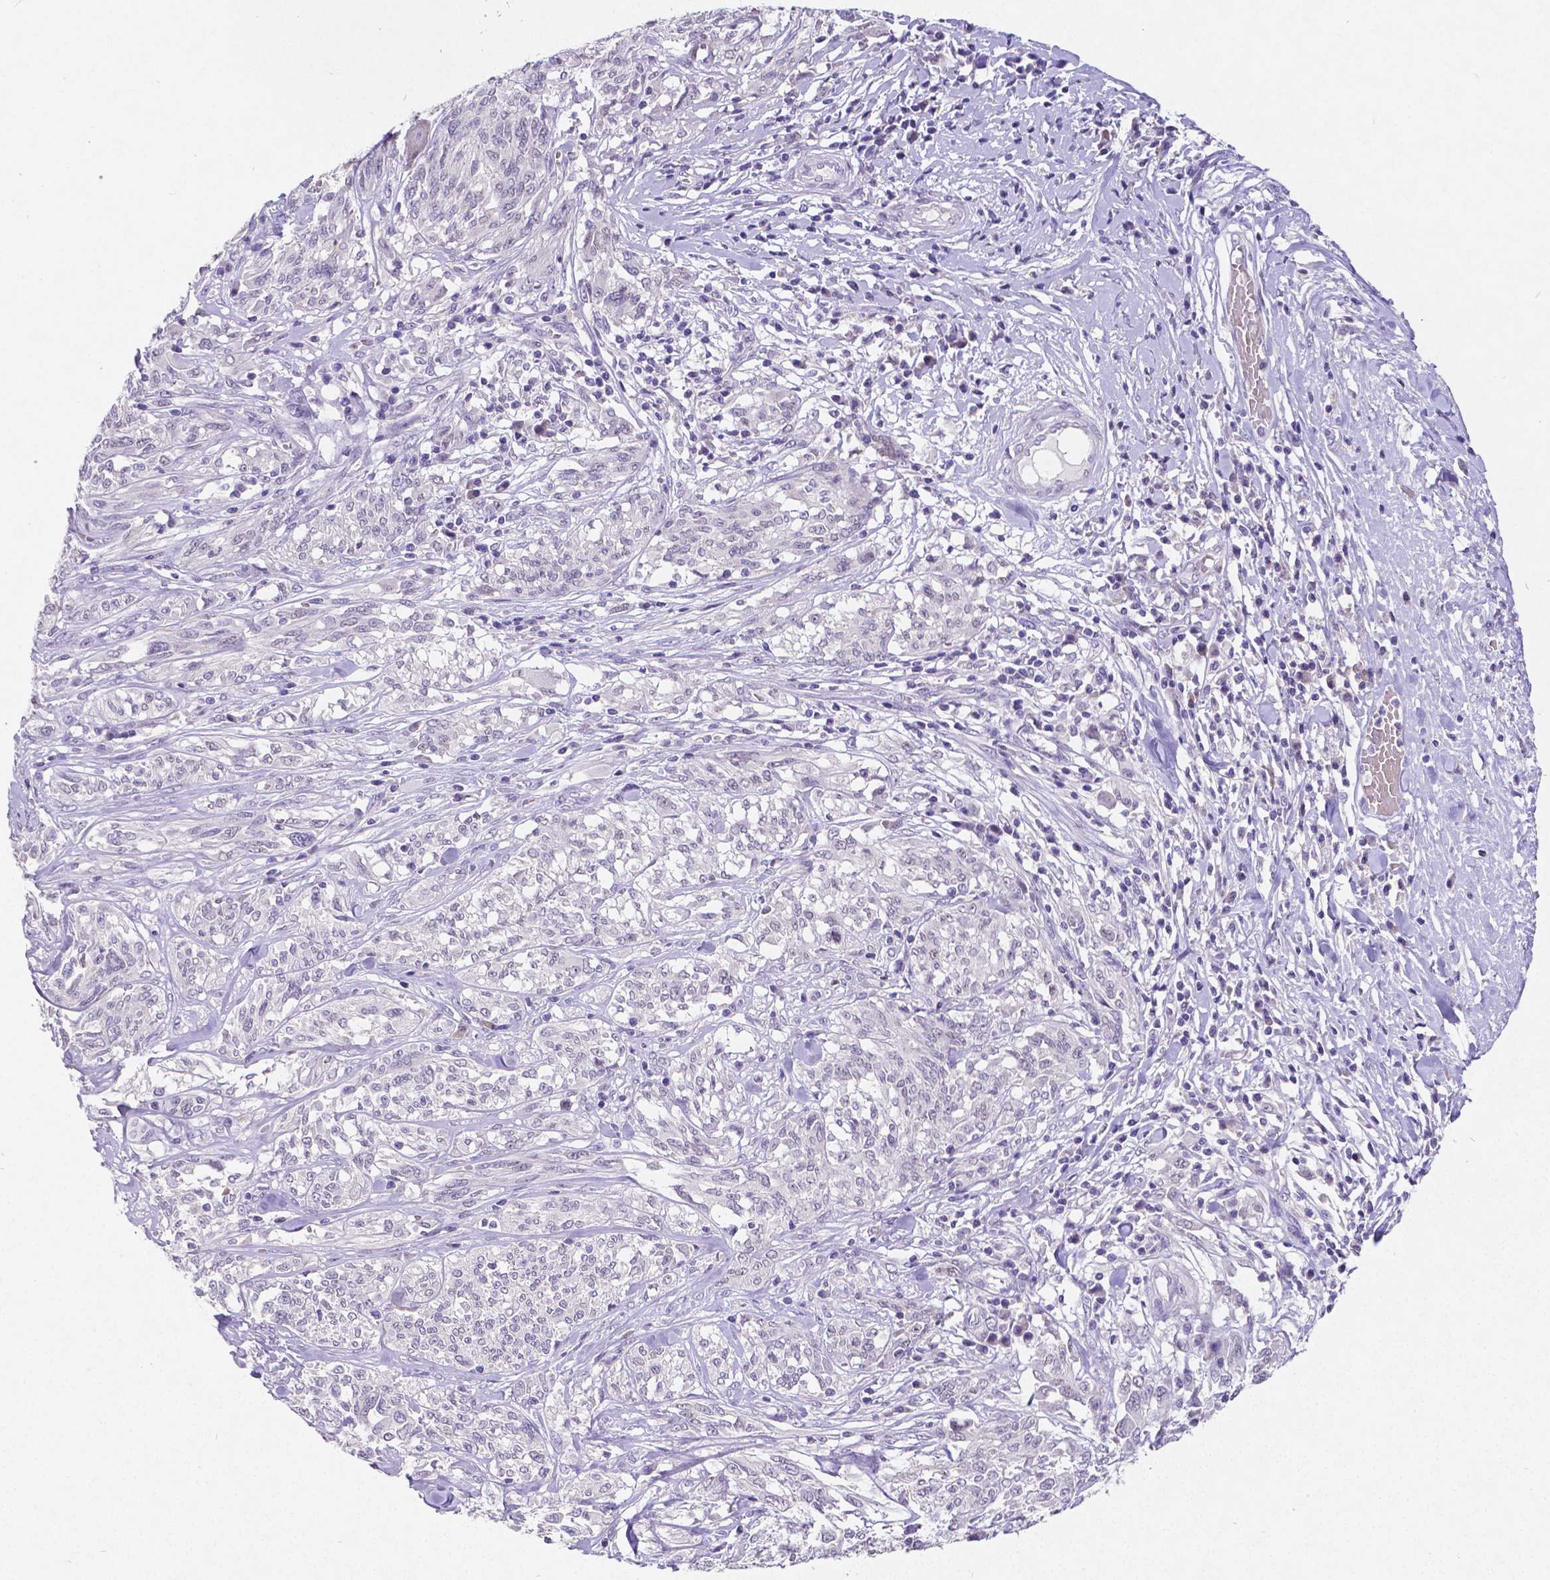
{"staining": {"intensity": "negative", "quantity": "none", "location": "none"}, "tissue": "melanoma", "cell_type": "Tumor cells", "image_type": "cancer", "snomed": [{"axis": "morphology", "description": "Malignant melanoma, NOS"}, {"axis": "topography", "description": "Skin"}], "caption": "The micrograph reveals no significant staining in tumor cells of melanoma.", "gene": "SATB2", "patient": {"sex": "female", "age": 91}}